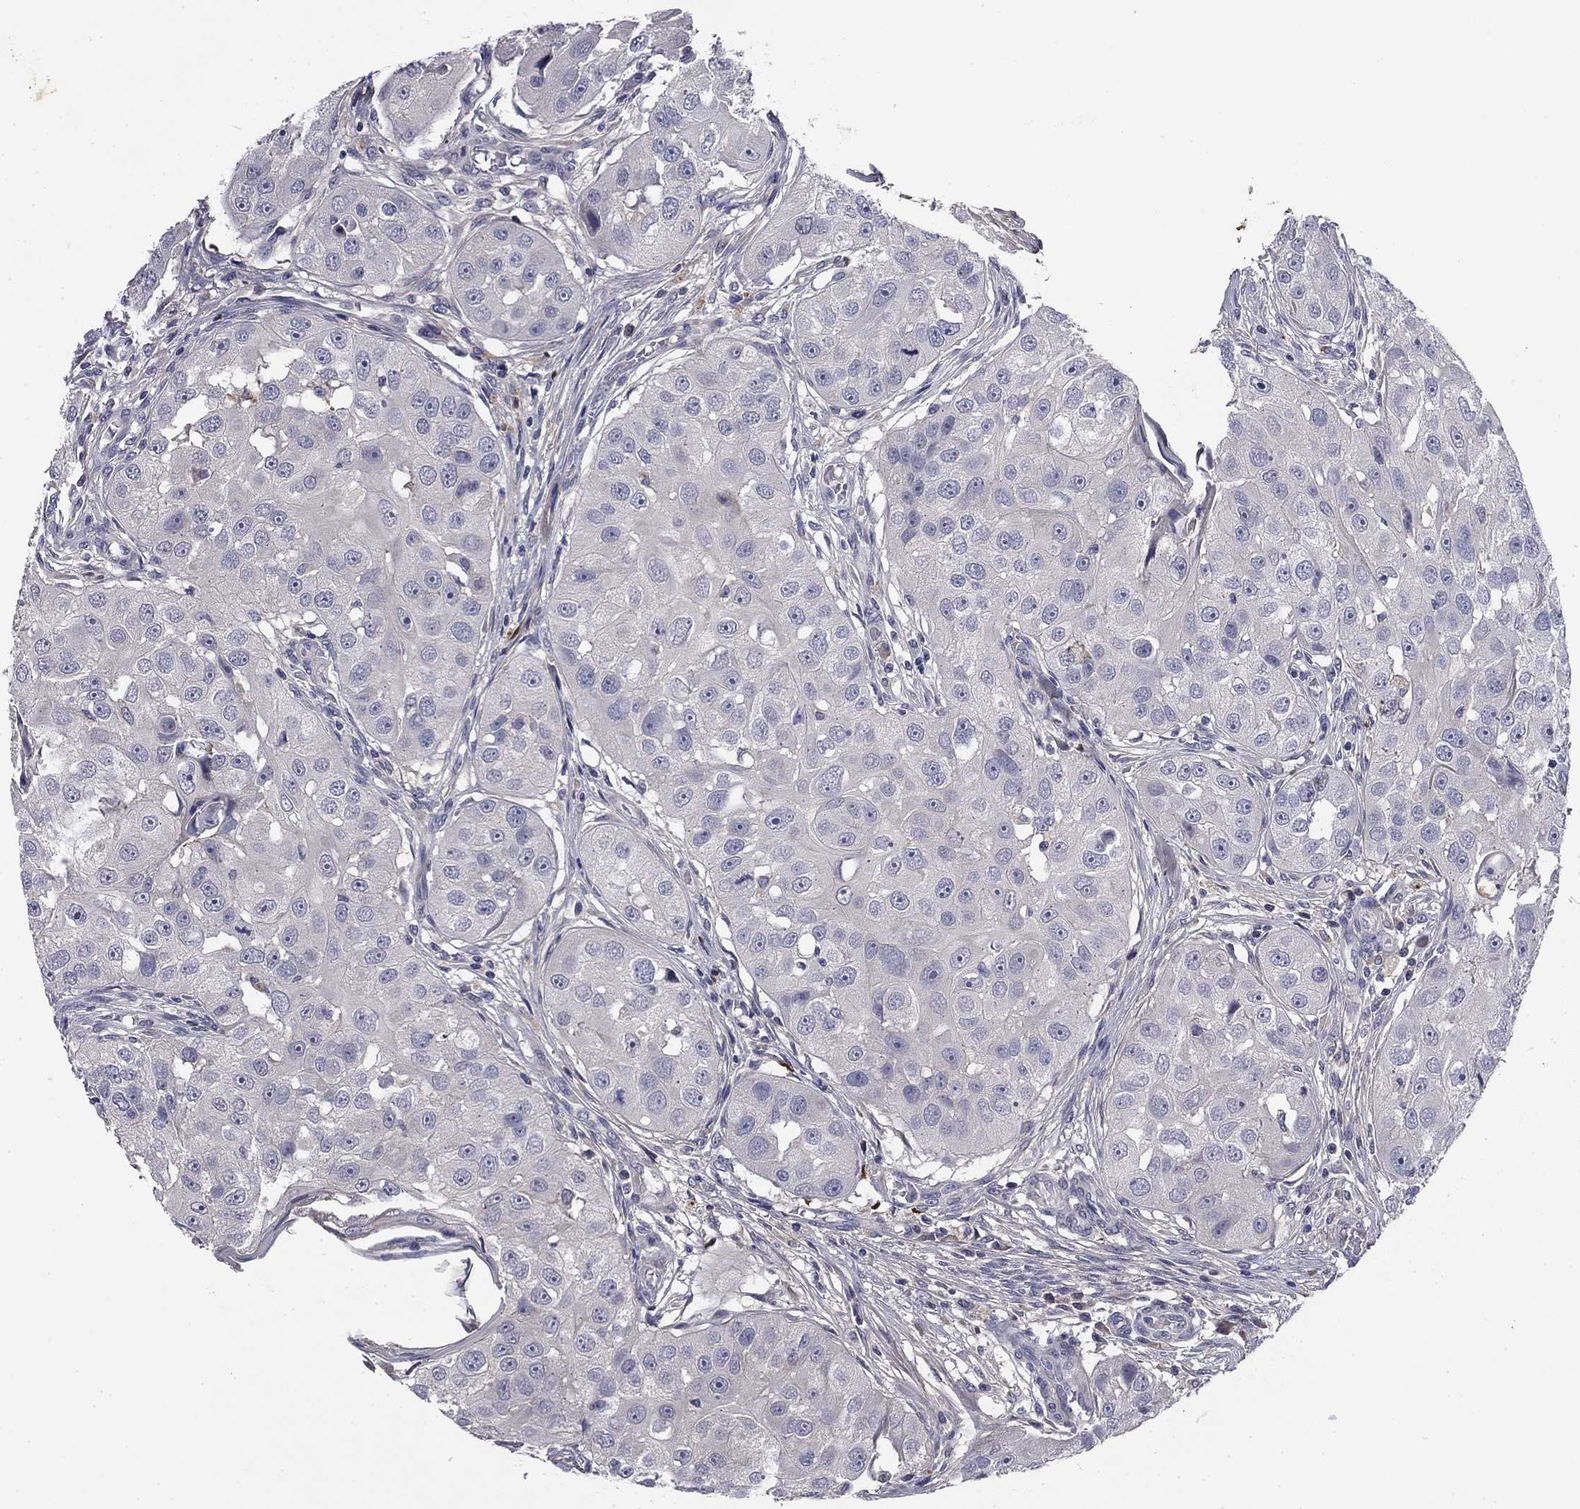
{"staining": {"intensity": "negative", "quantity": "none", "location": "none"}, "tissue": "head and neck cancer", "cell_type": "Tumor cells", "image_type": "cancer", "snomed": [{"axis": "morphology", "description": "Normal tissue, NOS"}, {"axis": "morphology", "description": "Squamous cell carcinoma, NOS"}, {"axis": "topography", "description": "Skeletal muscle"}, {"axis": "topography", "description": "Head-Neck"}], "caption": "This is an IHC micrograph of human head and neck squamous cell carcinoma. There is no positivity in tumor cells.", "gene": "COL2A1", "patient": {"sex": "male", "age": 51}}